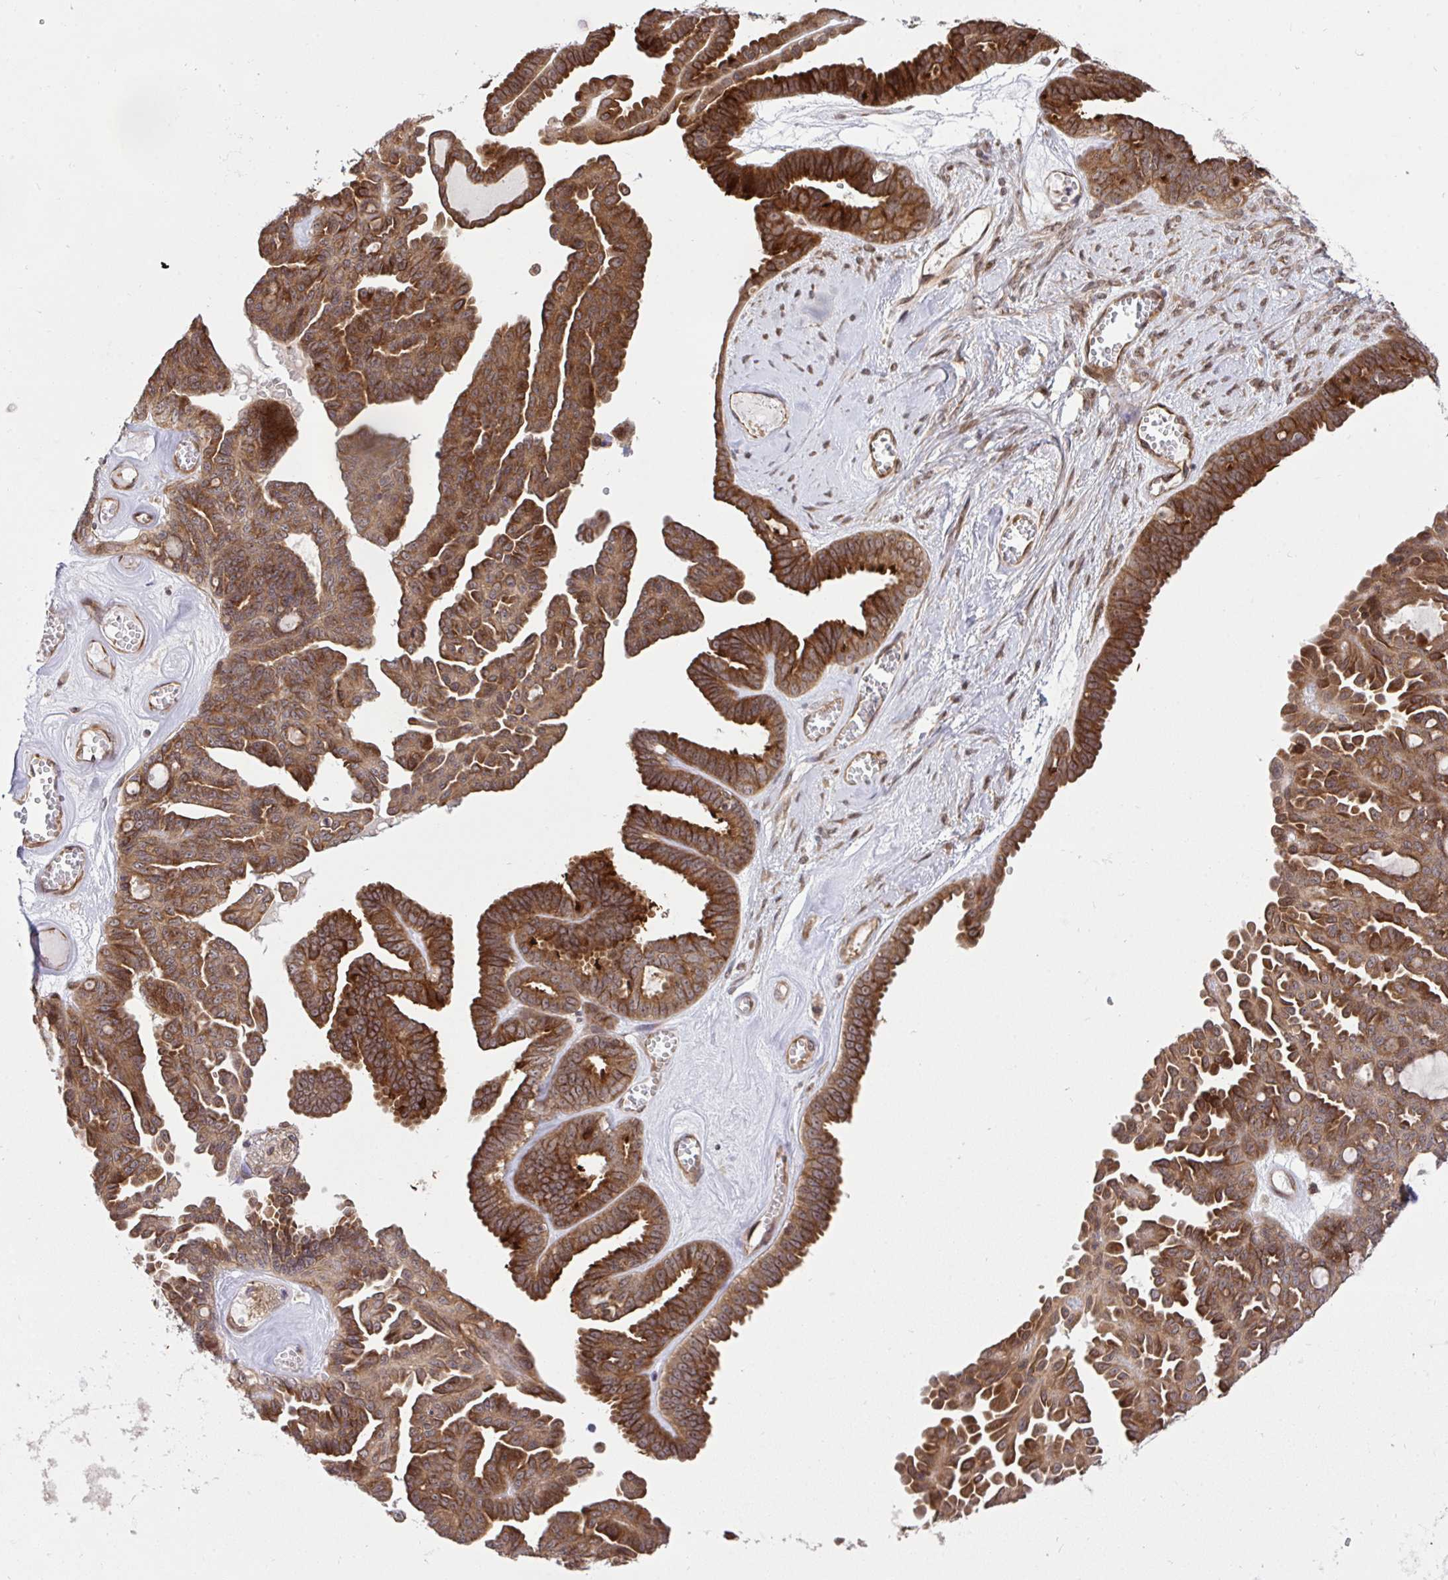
{"staining": {"intensity": "moderate", "quantity": ">75%", "location": "cytoplasmic/membranous"}, "tissue": "ovarian cancer", "cell_type": "Tumor cells", "image_type": "cancer", "snomed": [{"axis": "morphology", "description": "Cystadenocarcinoma, serous, NOS"}, {"axis": "topography", "description": "Ovary"}], "caption": "A high-resolution micrograph shows immunohistochemistry staining of serous cystadenocarcinoma (ovarian), which reveals moderate cytoplasmic/membranous positivity in approximately >75% of tumor cells.", "gene": "ERI1", "patient": {"sex": "female", "age": 71}}